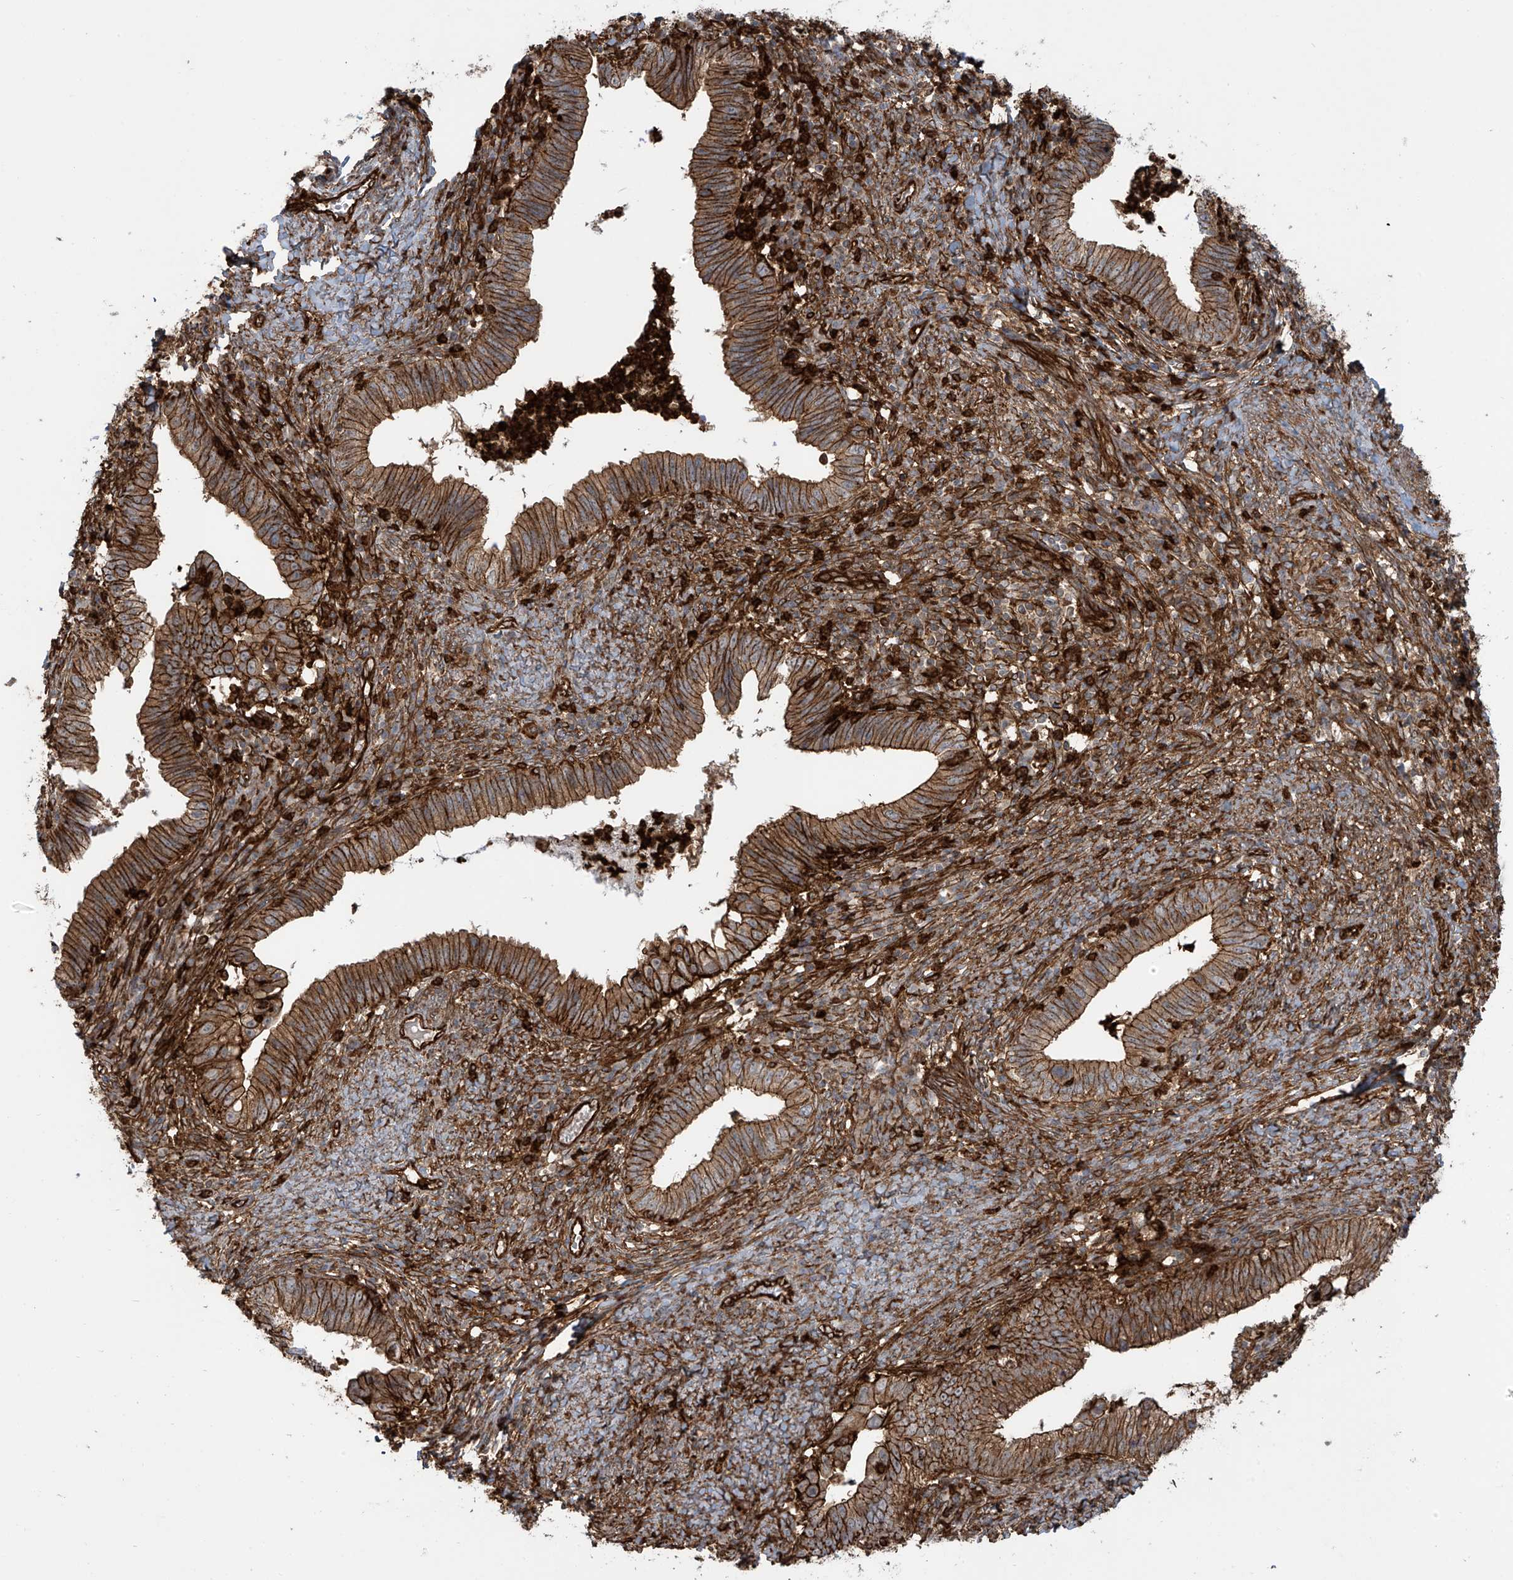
{"staining": {"intensity": "strong", "quantity": ">75%", "location": "cytoplasmic/membranous"}, "tissue": "cervical cancer", "cell_type": "Tumor cells", "image_type": "cancer", "snomed": [{"axis": "morphology", "description": "Adenocarcinoma, NOS"}, {"axis": "topography", "description": "Cervix"}], "caption": "An image of cervical adenocarcinoma stained for a protein exhibits strong cytoplasmic/membranous brown staining in tumor cells.", "gene": "SLC9A2", "patient": {"sex": "female", "age": 36}}